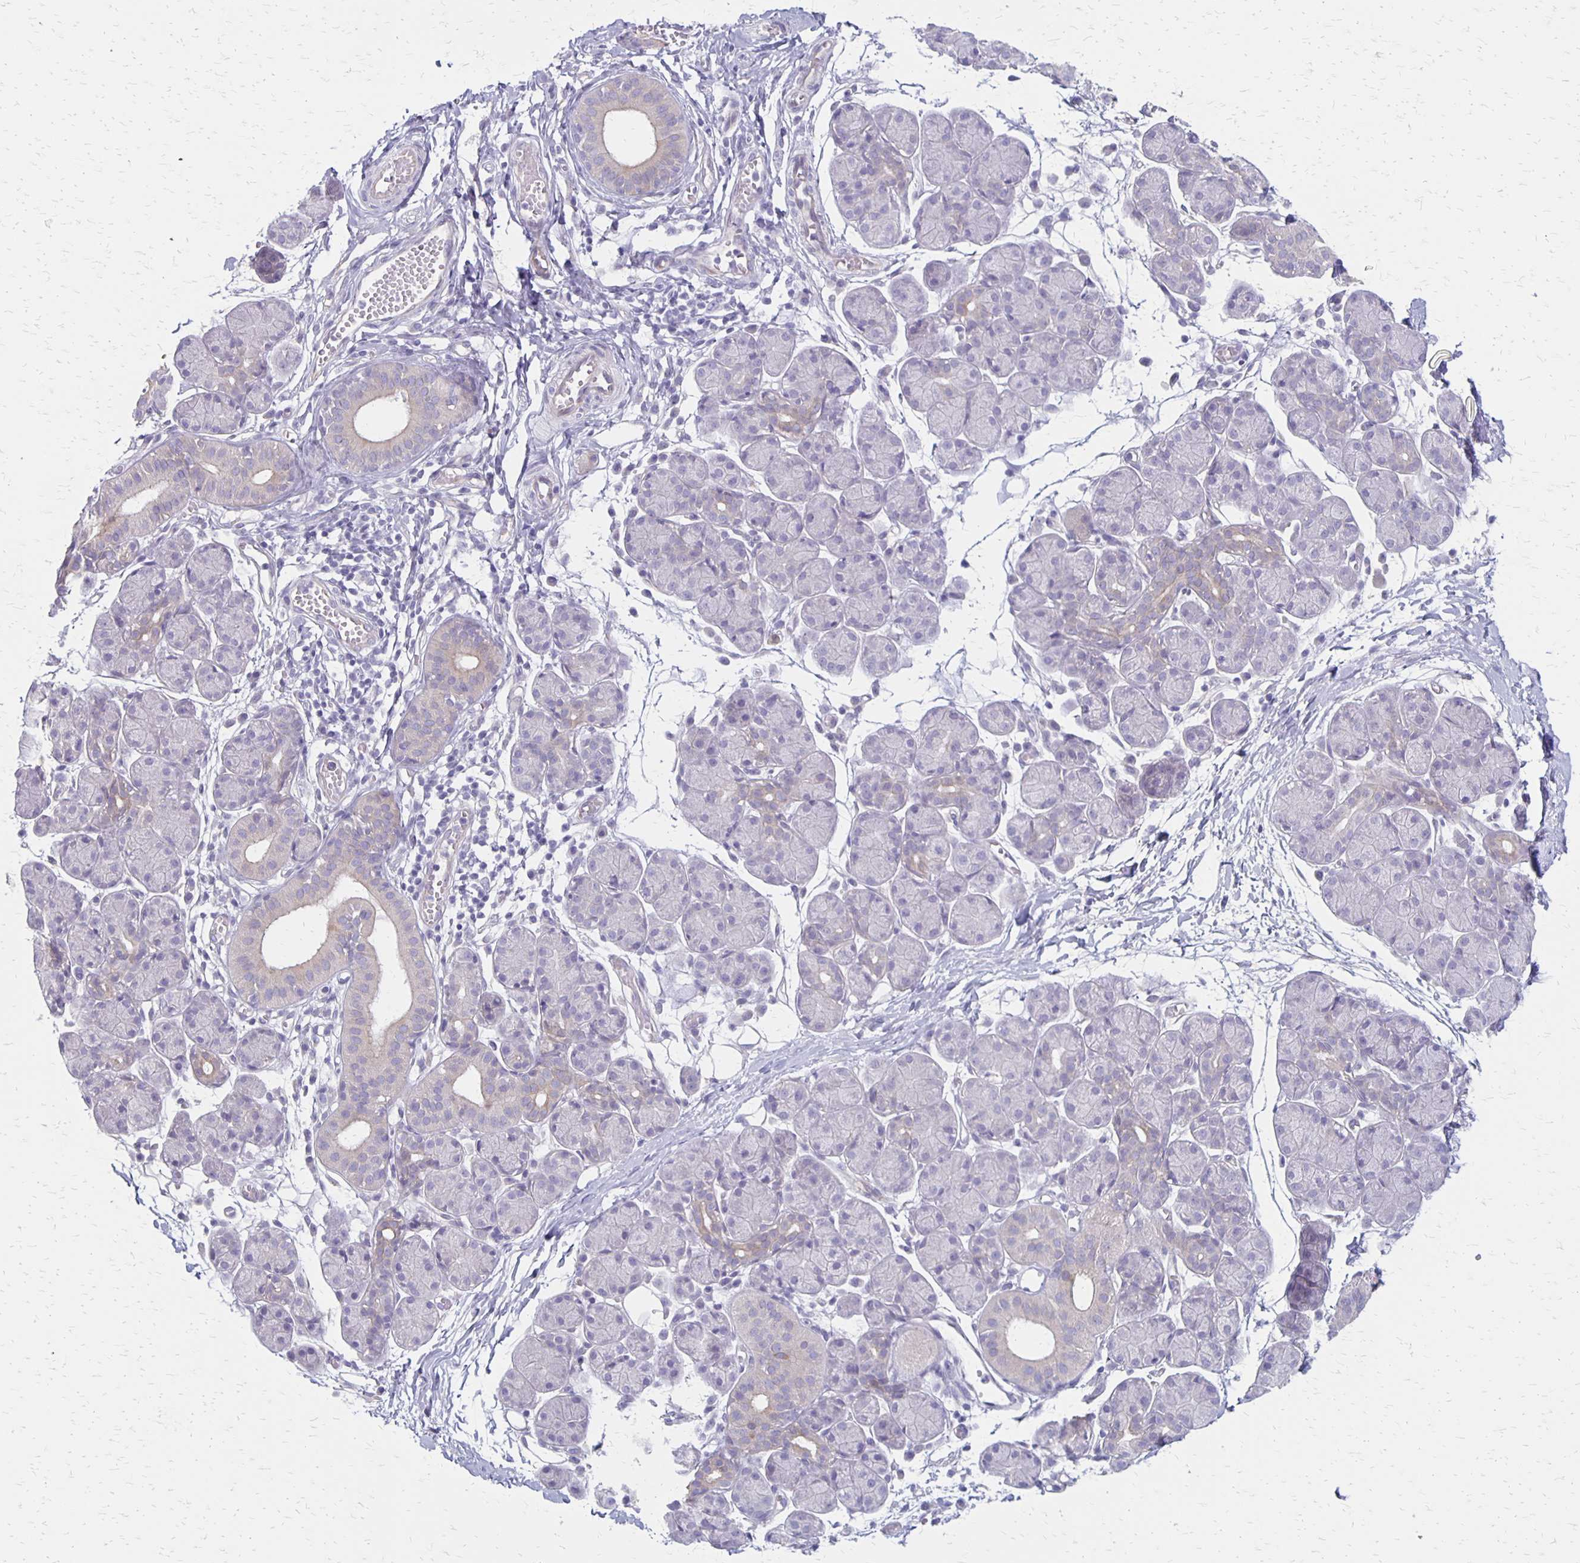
{"staining": {"intensity": "weak", "quantity": "<25%", "location": "cytoplasmic/membranous"}, "tissue": "salivary gland", "cell_type": "Glandular cells", "image_type": "normal", "snomed": [{"axis": "morphology", "description": "Normal tissue, NOS"}, {"axis": "morphology", "description": "Inflammation, NOS"}, {"axis": "topography", "description": "Lymph node"}, {"axis": "topography", "description": "Salivary gland"}], "caption": "IHC micrograph of benign human salivary gland stained for a protein (brown), which shows no positivity in glandular cells.", "gene": "HOMER1", "patient": {"sex": "male", "age": 3}}